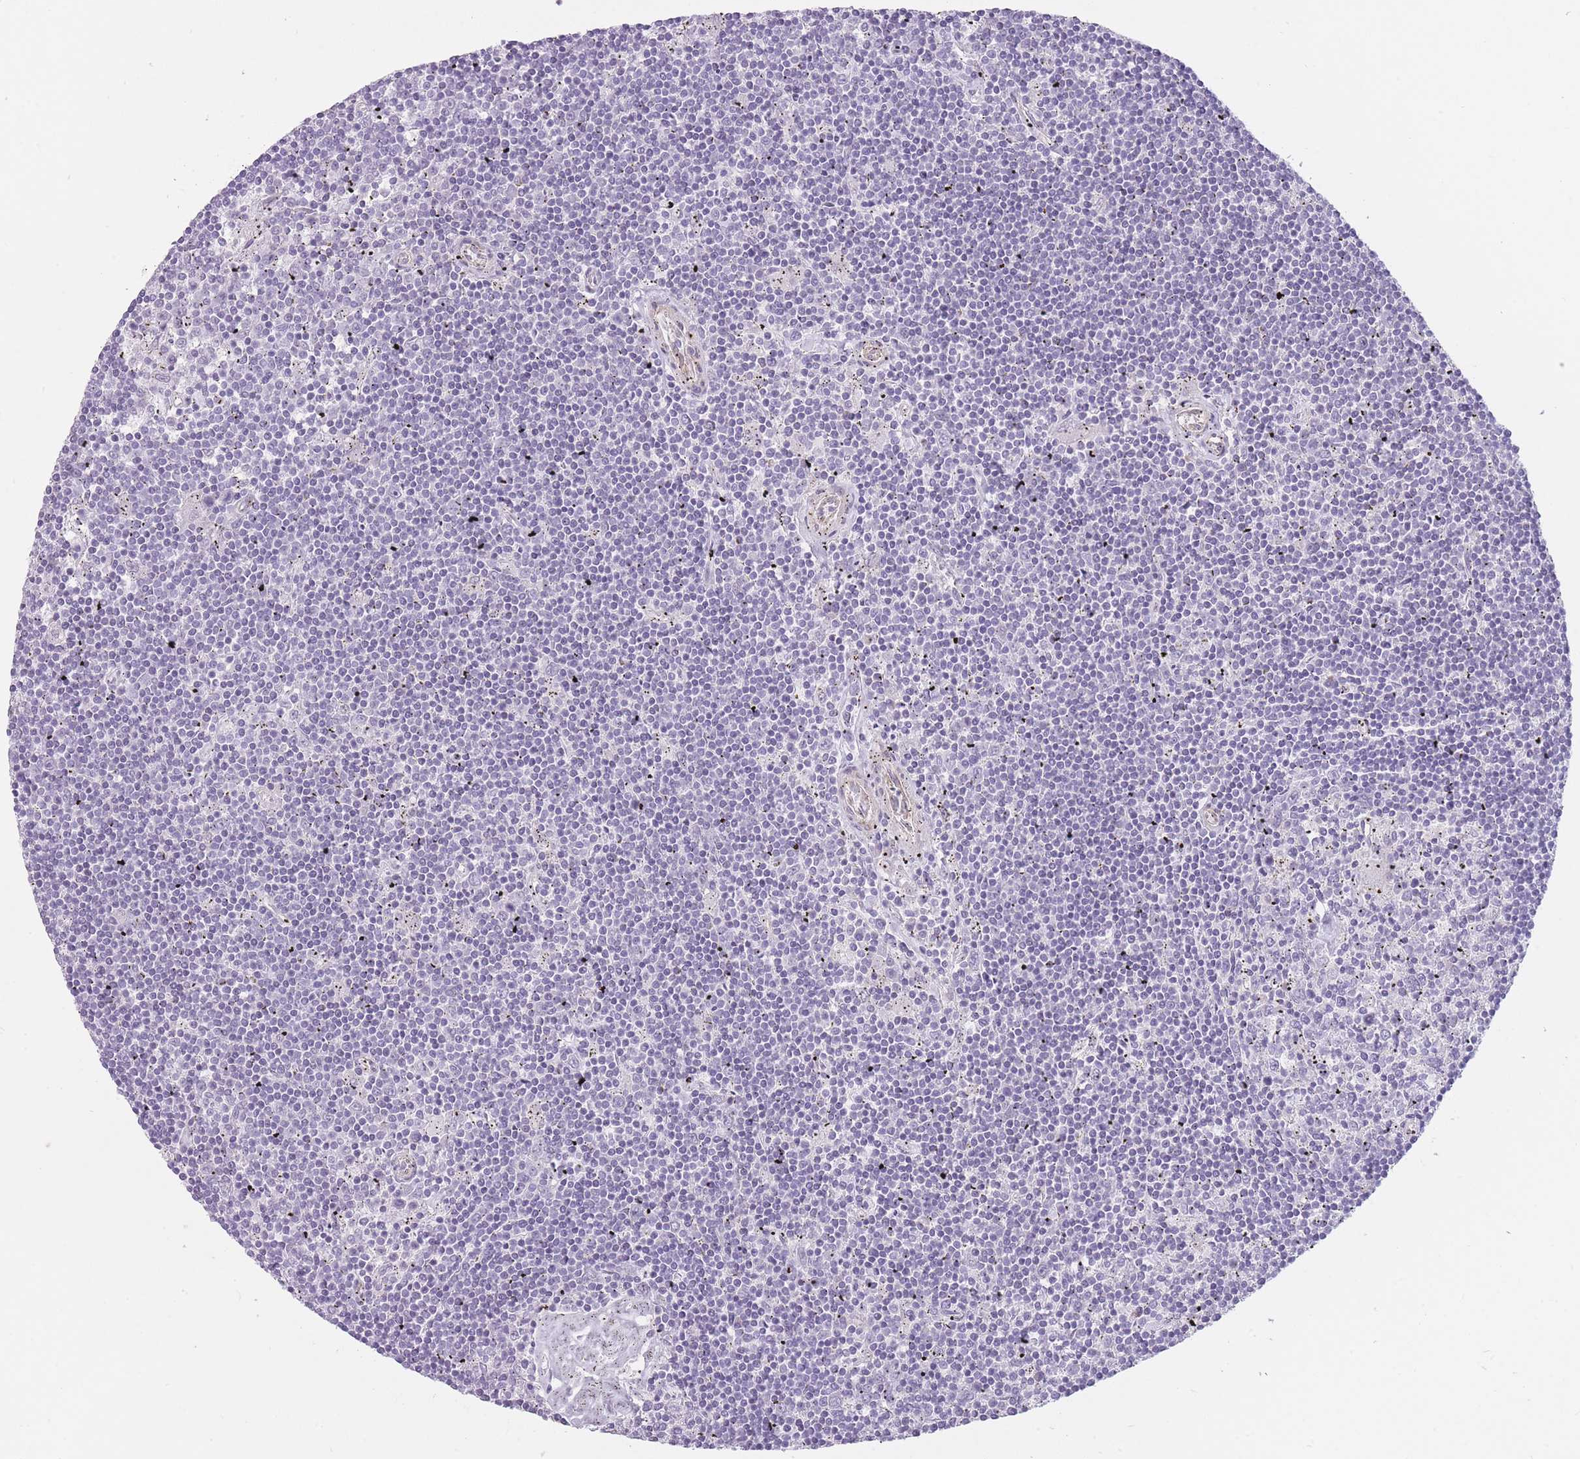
{"staining": {"intensity": "negative", "quantity": "none", "location": "none"}, "tissue": "lymphoma", "cell_type": "Tumor cells", "image_type": "cancer", "snomed": [{"axis": "morphology", "description": "Malignant lymphoma, non-Hodgkin's type, Low grade"}, {"axis": "topography", "description": "Spleen"}], "caption": "This is a micrograph of immunohistochemistry staining of low-grade malignant lymphoma, non-Hodgkin's type, which shows no expression in tumor cells.", "gene": "PGRMC2", "patient": {"sex": "male", "age": 76}}